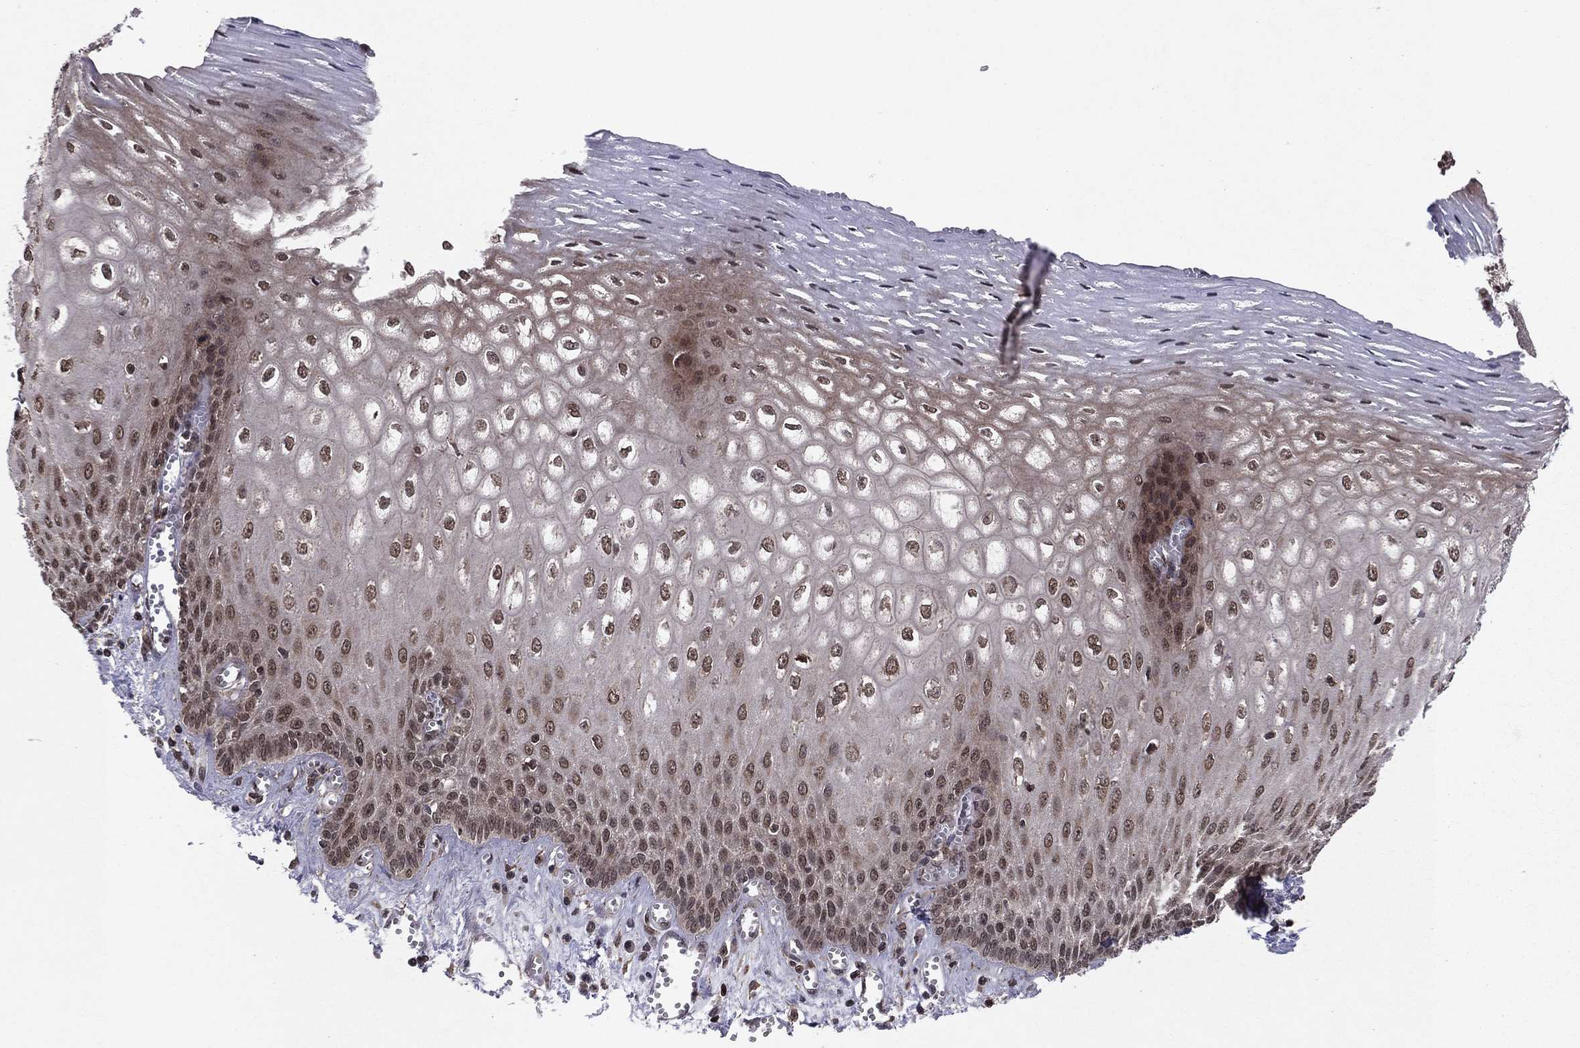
{"staining": {"intensity": "moderate", "quantity": "<25%", "location": "nuclear"}, "tissue": "esophagus", "cell_type": "Squamous epithelial cells", "image_type": "normal", "snomed": [{"axis": "morphology", "description": "Normal tissue, NOS"}, {"axis": "topography", "description": "Esophagus"}], "caption": "Immunohistochemical staining of benign esophagus displays low levels of moderate nuclear positivity in about <25% of squamous epithelial cells.", "gene": "SSX2IP", "patient": {"sex": "male", "age": 58}}